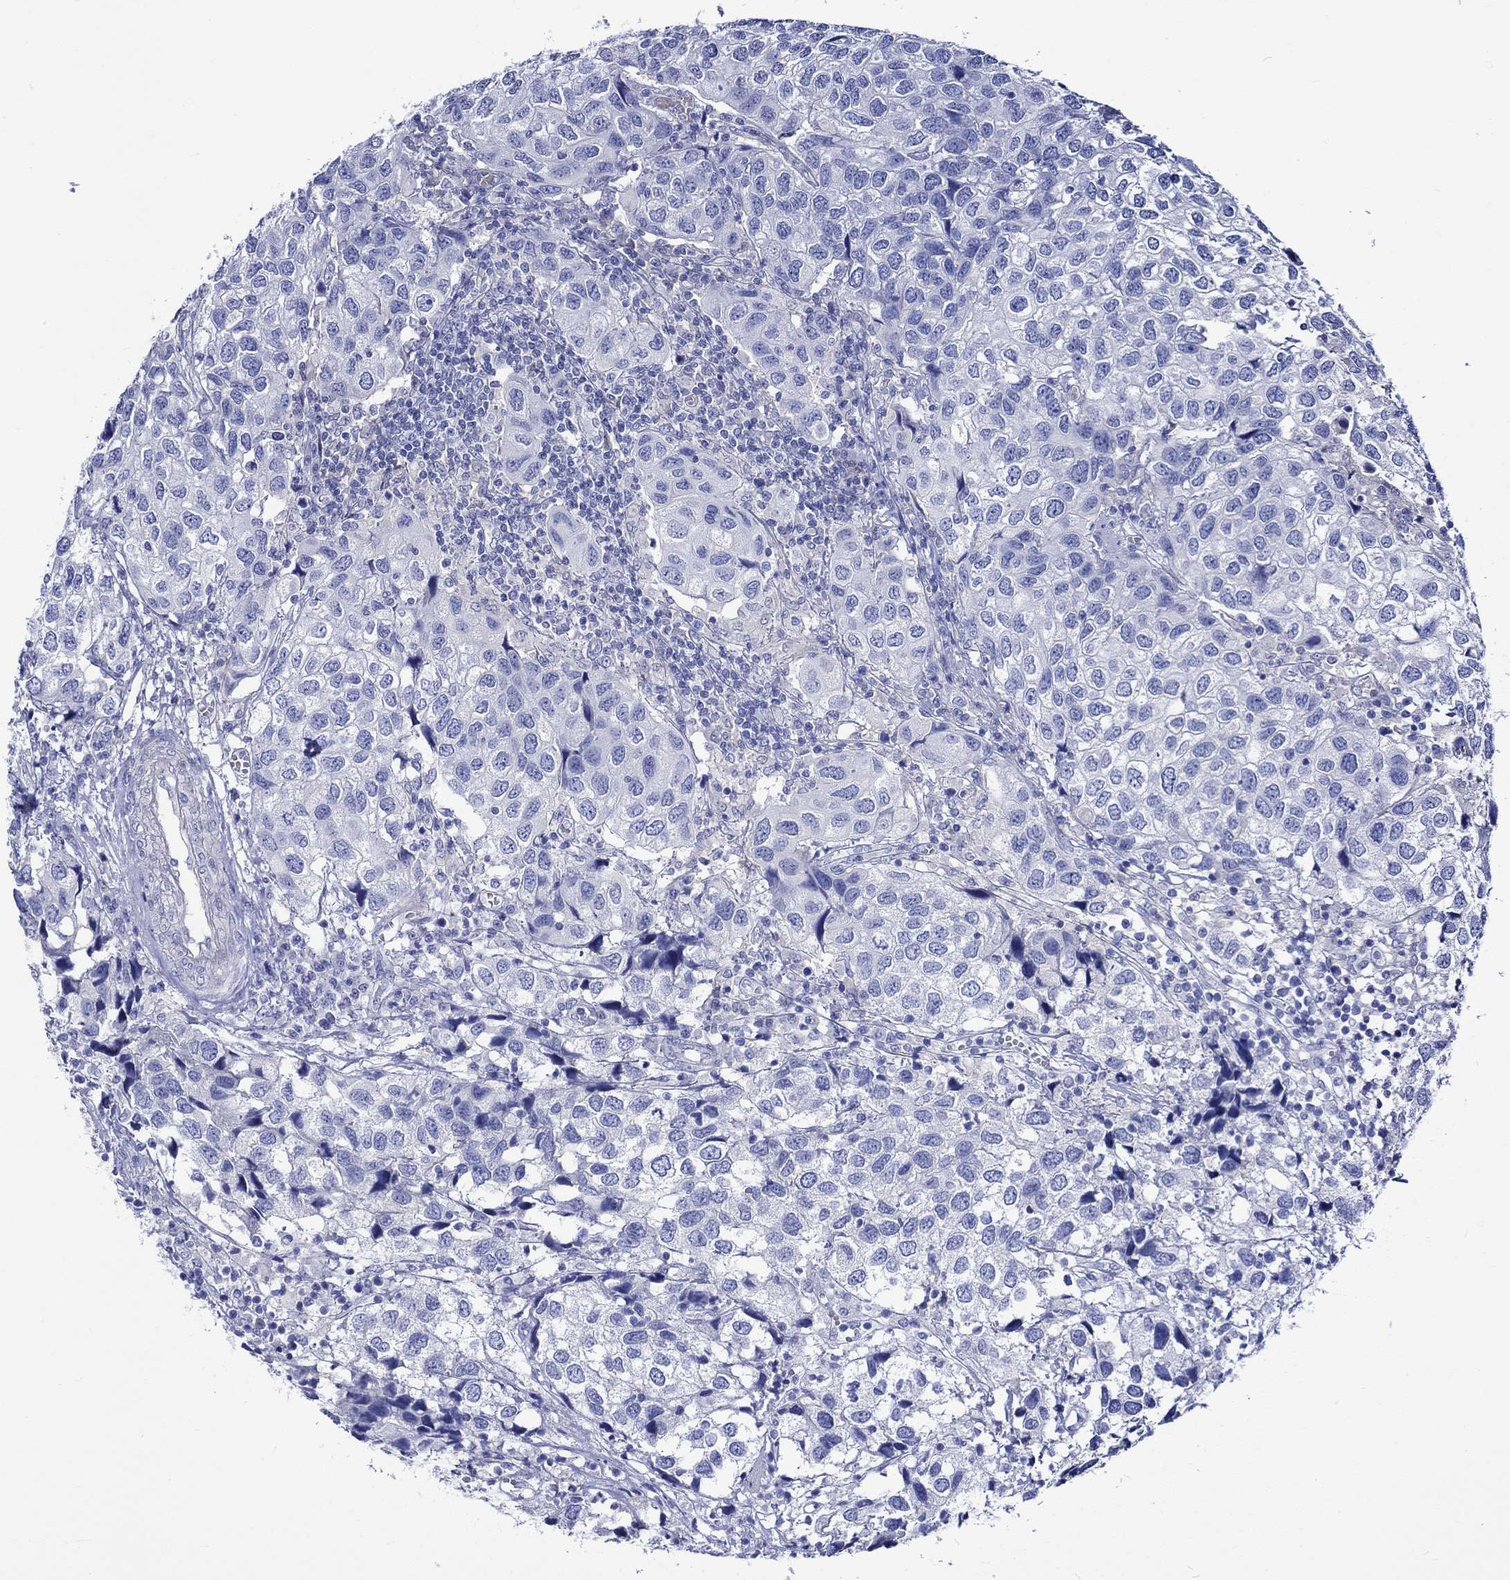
{"staining": {"intensity": "negative", "quantity": "none", "location": "none"}, "tissue": "urothelial cancer", "cell_type": "Tumor cells", "image_type": "cancer", "snomed": [{"axis": "morphology", "description": "Urothelial carcinoma, High grade"}, {"axis": "topography", "description": "Urinary bladder"}], "caption": "DAB immunohistochemical staining of human high-grade urothelial carcinoma displays no significant expression in tumor cells.", "gene": "NRIP3", "patient": {"sex": "male", "age": 79}}